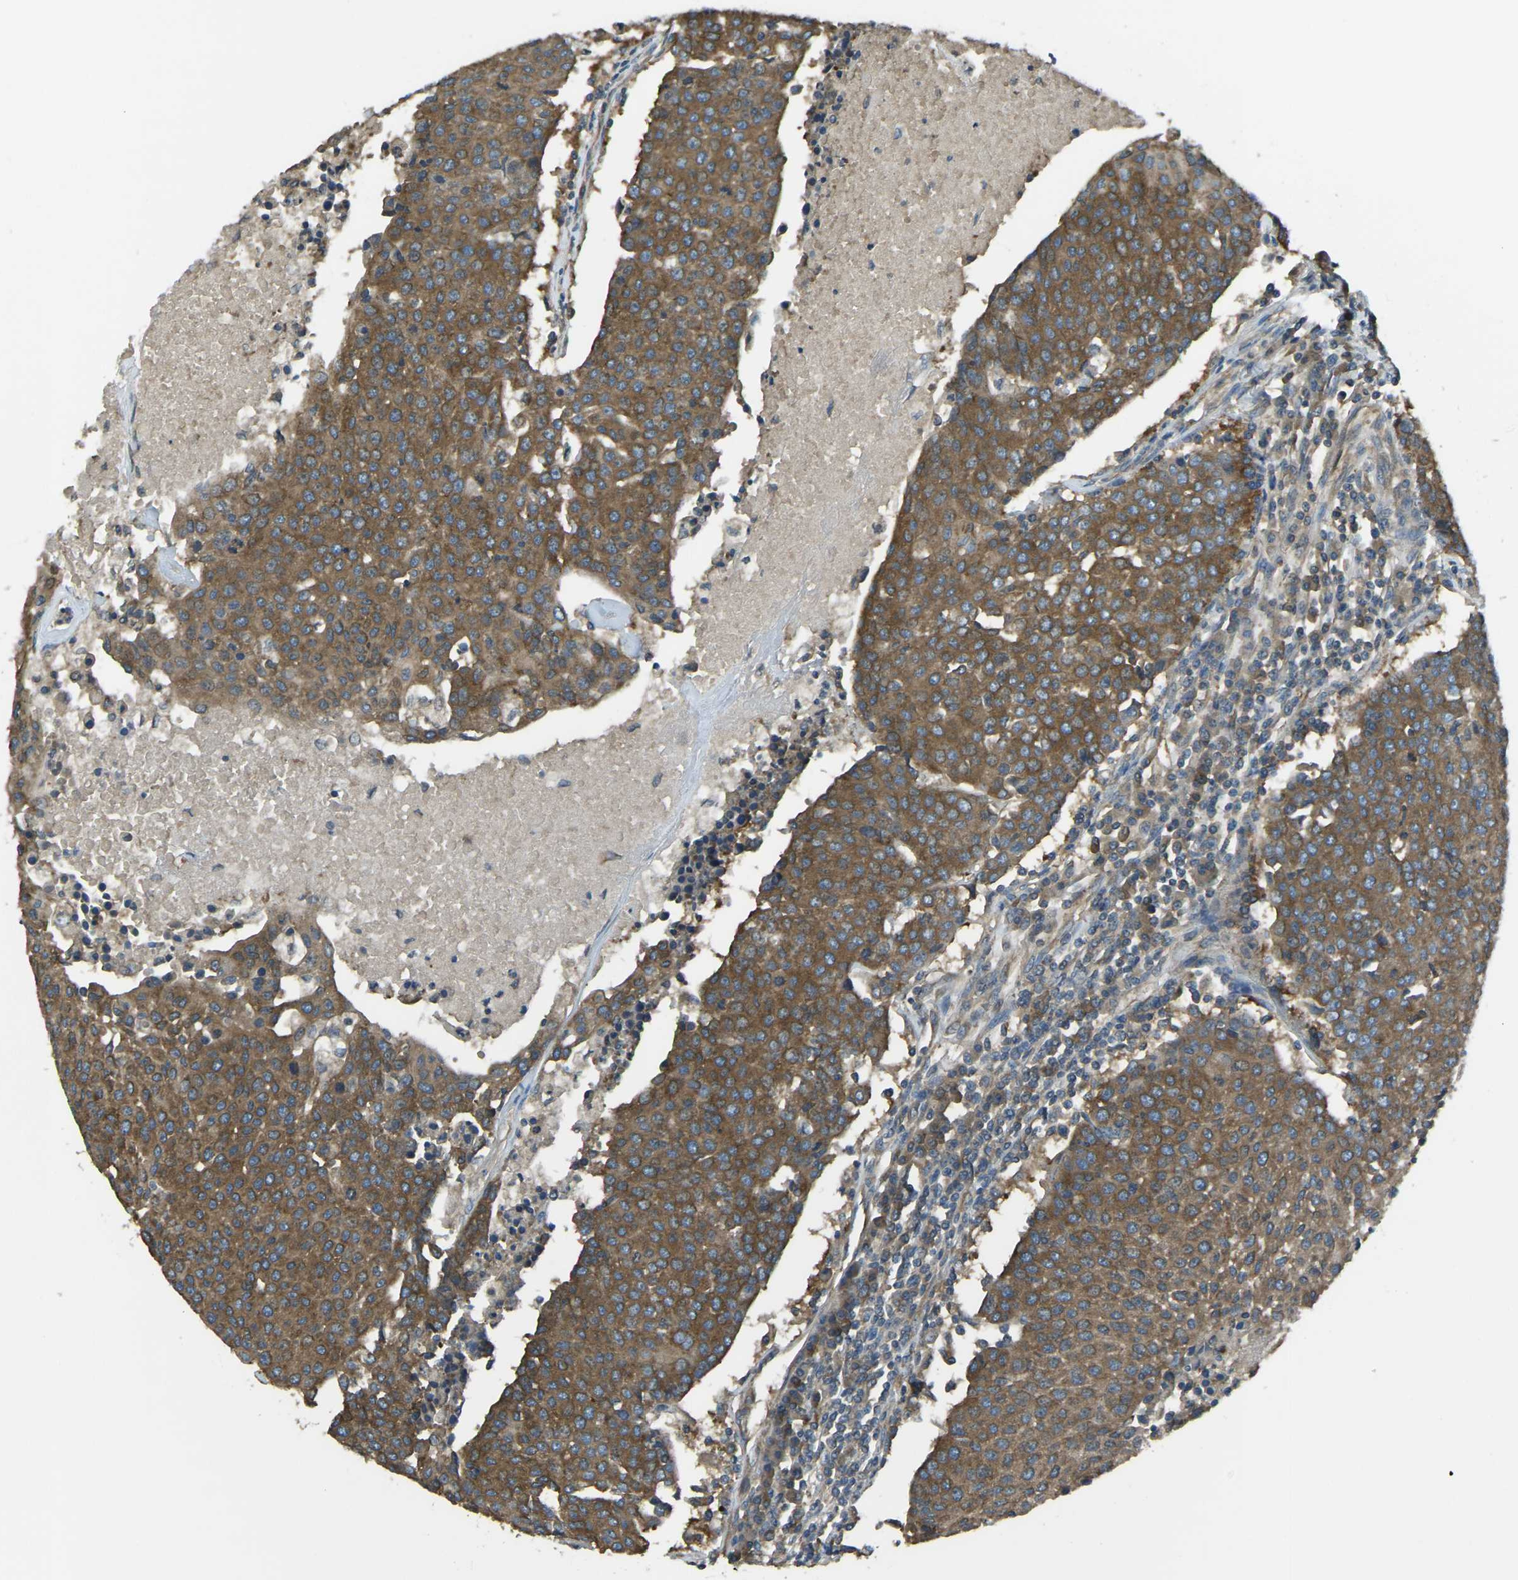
{"staining": {"intensity": "strong", "quantity": ">75%", "location": "cytoplasmic/membranous"}, "tissue": "urothelial cancer", "cell_type": "Tumor cells", "image_type": "cancer", "snomed": [{"axis": "morphology", "description": "Urothelial carcinoma, High grade"}, {"axis": "topography", "description": "Urinary bladder"}], "caption": "IHC (DAB (3,3'-diaminobenzidine)) staining of high-grade urothelial carcinoma exhibits strong cytoplasmic/membranous protein positivity in about >75% of tumor cells. The protein of interest is shown in brown color, while the nuclei are stained blue.", "gene": "AIMP1", "patient": {"sex": "female", "age": 85}}